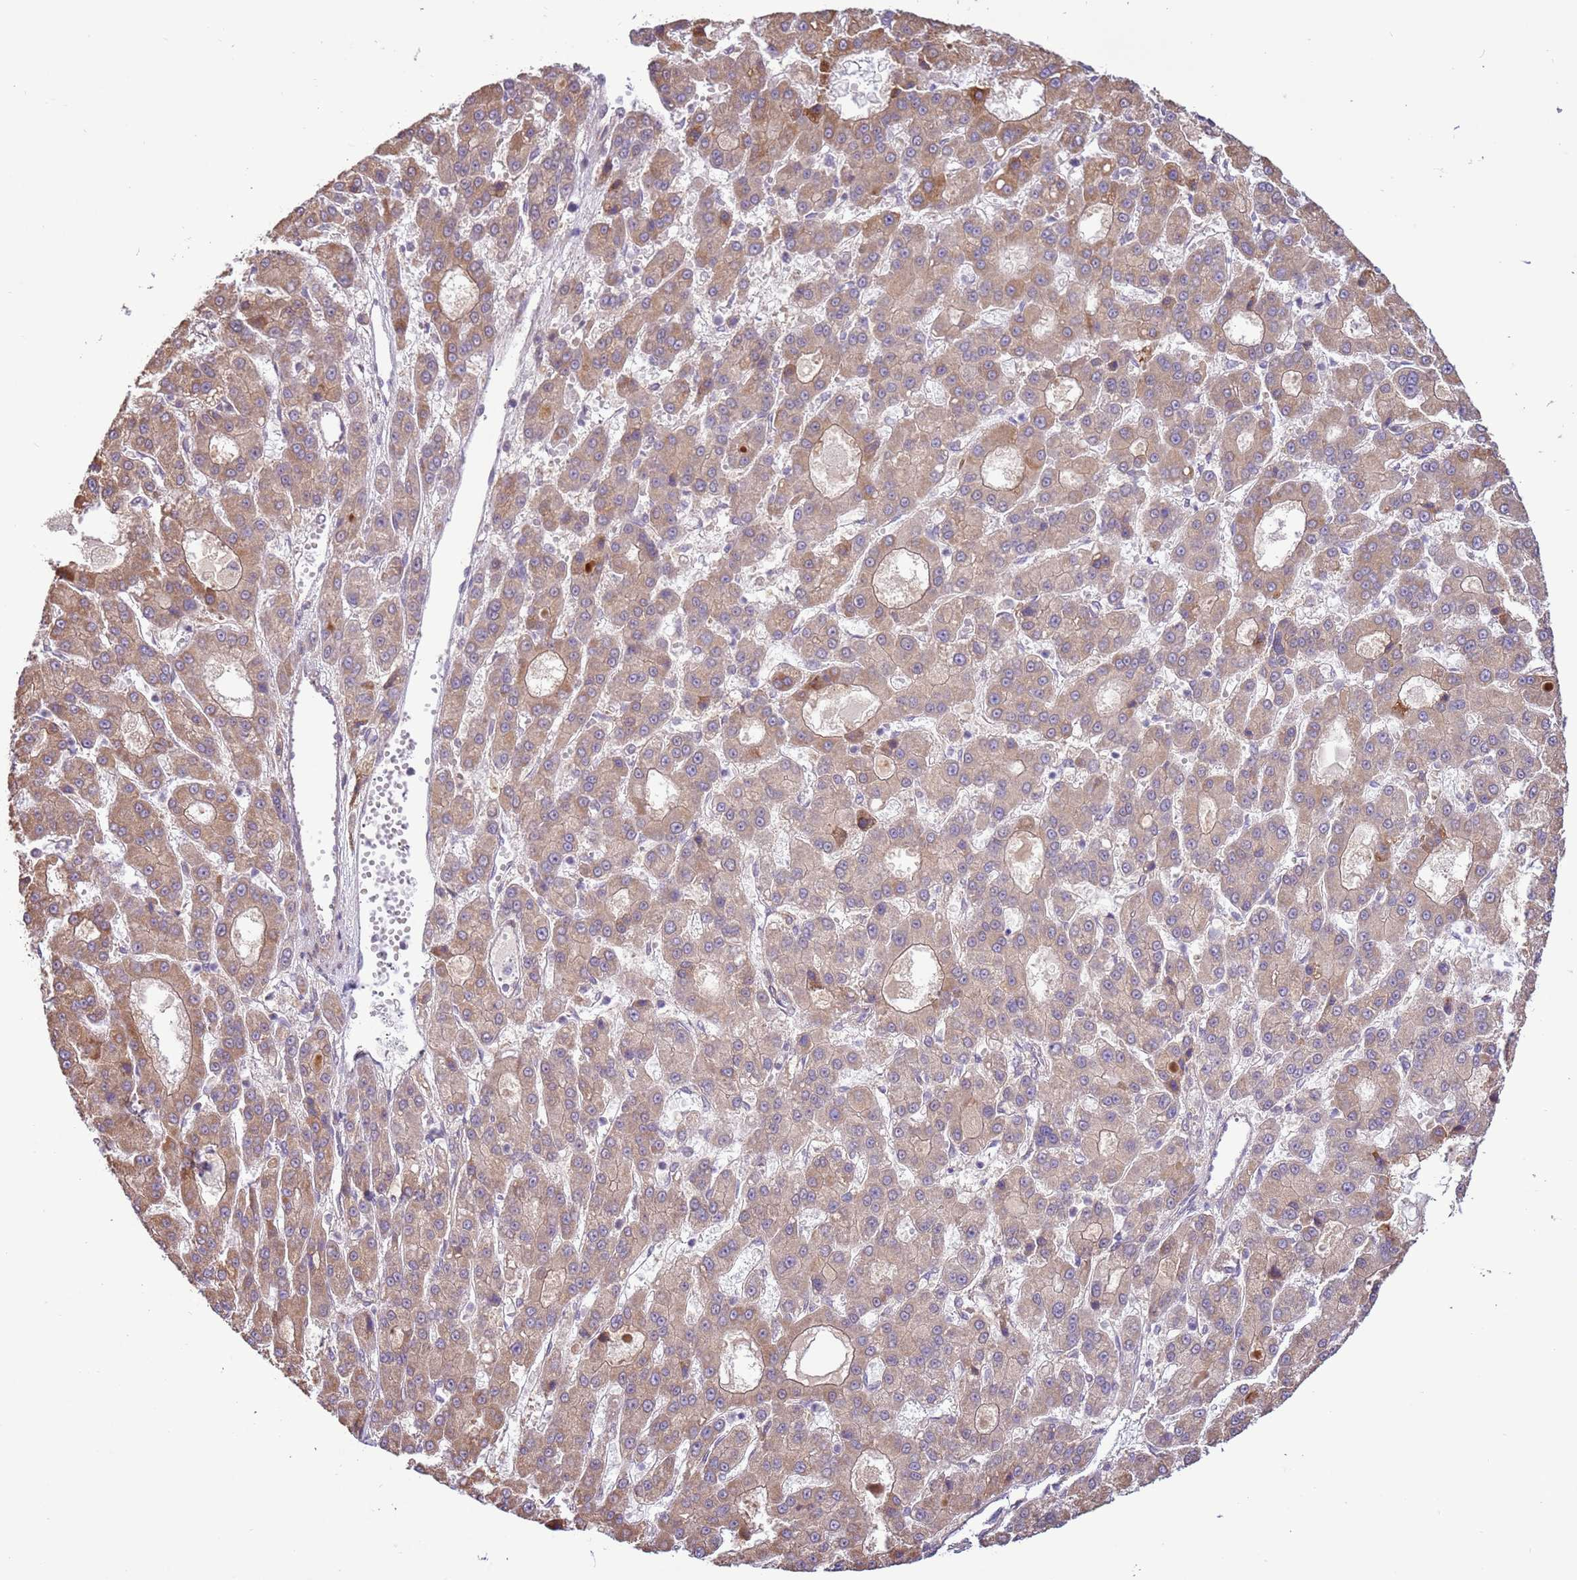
{"staining": {"intensity": "moderate", "quantity": "<25%", "location": "cytoplasmic/membranous"}, "tissue": "liver cancer", "cell_type": "Tumor cells", "image_type": "cancer", "snomed": [{"axis": "morphology", "description": "Carcinoma, Hepatocellular, NOS"}, {"axis": "topography", "description": "Liver"}], "caption": "About <25% of tumor cells in human liver cancer (hepatocellular carcinoma) display moderate cytoplasmic/membranous protein staining as visualized by brown immunohistochemical staining.", "gene": "SCARA3", "patient": {"sex": "male", "age": 70}}